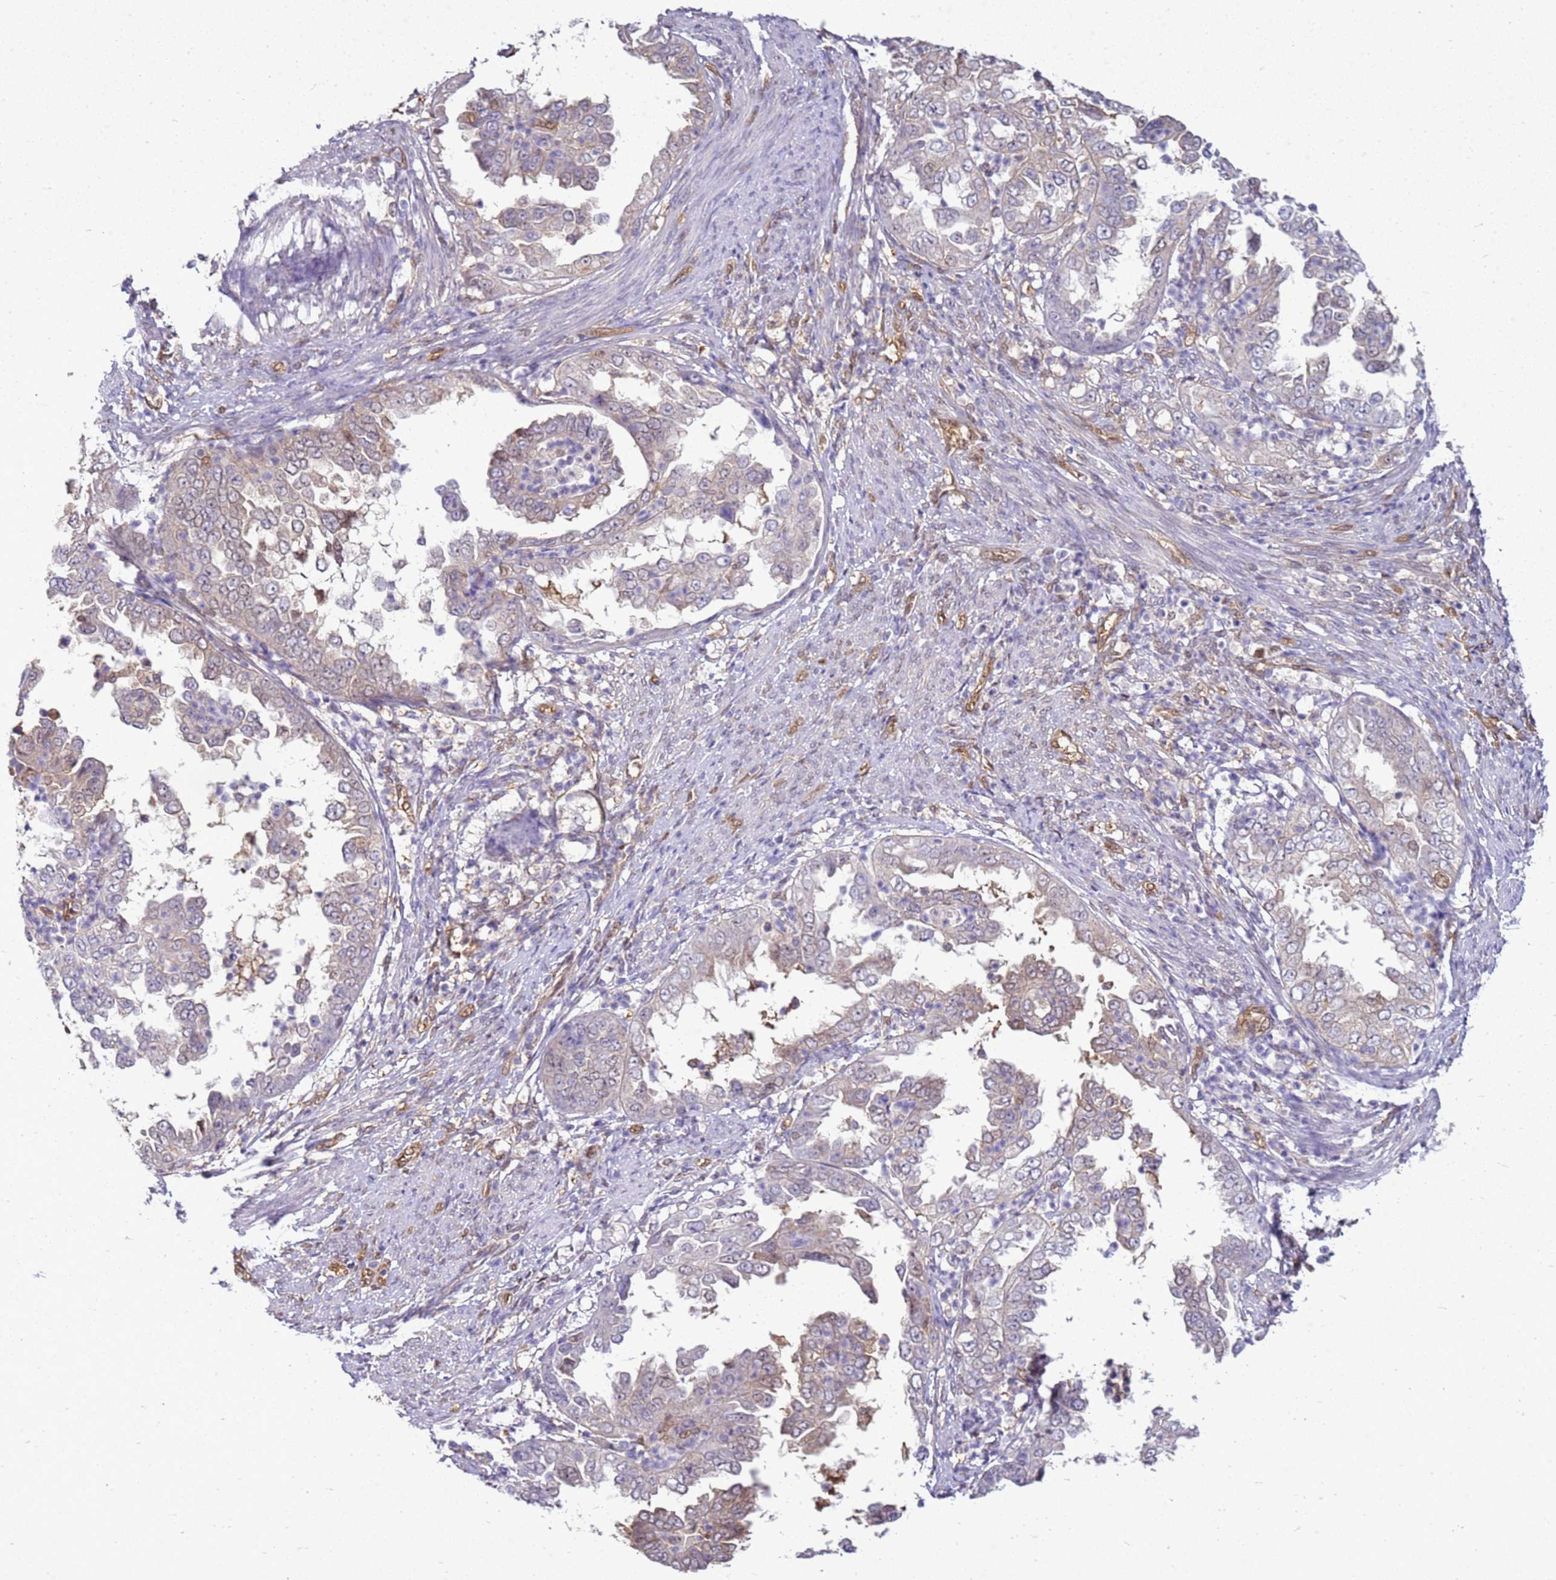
{"staining": {"intensity": "negative", "quantity": "none", "location": "none"}, "tissue": "endometrial cancer", "cell_type": "Tumor cells", "image_type": "cancer", "snomed": [{"axis": "morphology", "description": "Adenocarcinoma, NOS"}, {"axis": "topography", "description": "Endometrium"}], "caption": "Endometrial adenocarcinoma was stained to show a protein in brown. There is no significant positivity in tumor cells. Nuclei are stained in blue.", "gene": "YWHAE", "patient": {"sex": "female", "age": 85}}